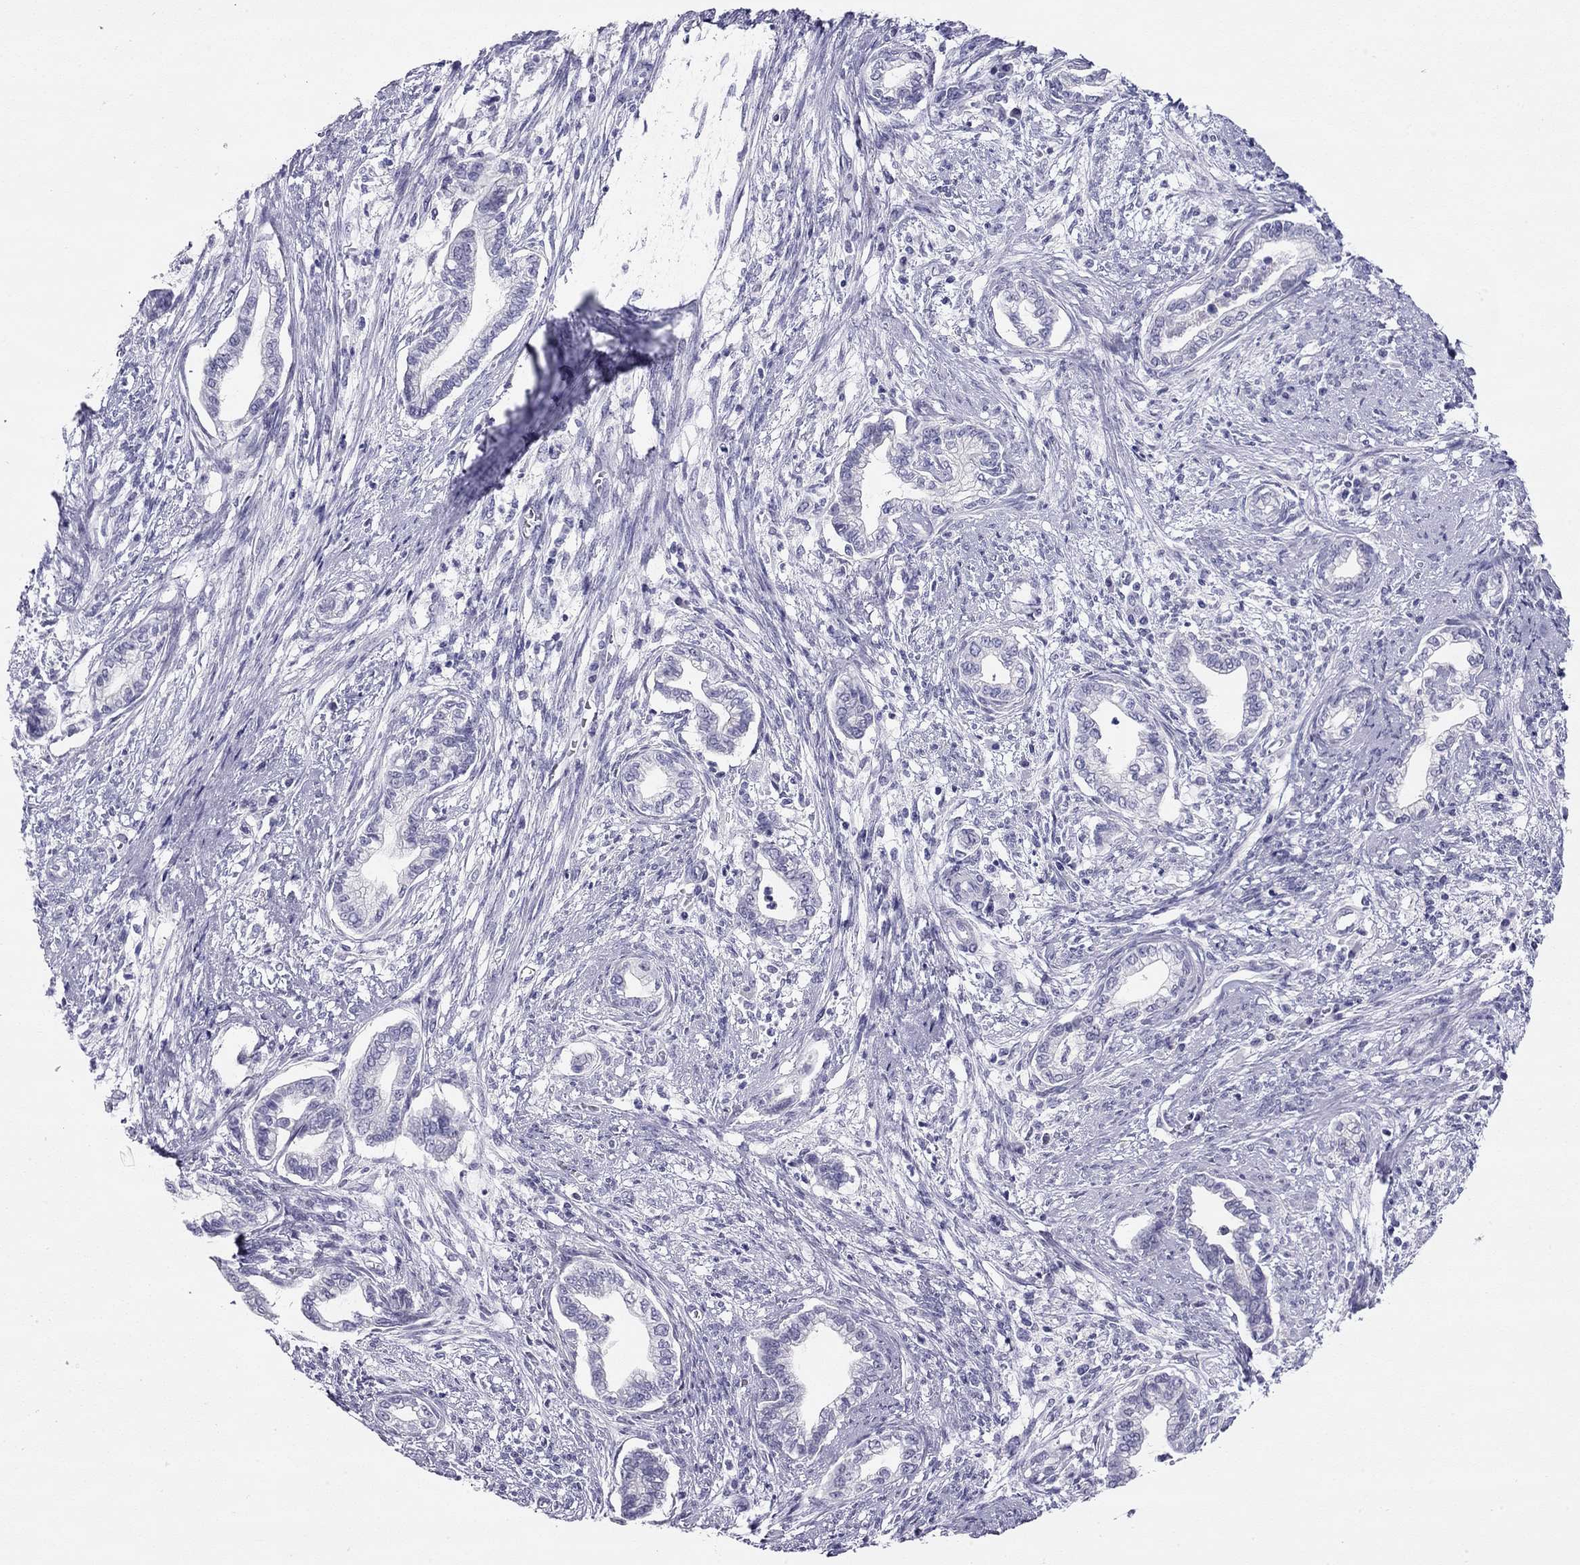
{"staining": {"intensity": "negative", "quantity": "none", "location": "none"}, "tissue": "cervical cancer", "cell_type": "Tumor cells", "image_type": "cancer", "snomed": [{"axis": "morphology", "description": "Adenocarcinoma, NOS"}, {"axis": "topography", "description": "Cervix"}], "caption": "Tumor cells are negative for protein expression in human cervical adenocarcinoma. Nuclei are stained in blue.", "gene": "KCNV2", "patient": {"sex": "female", "age": 62}}